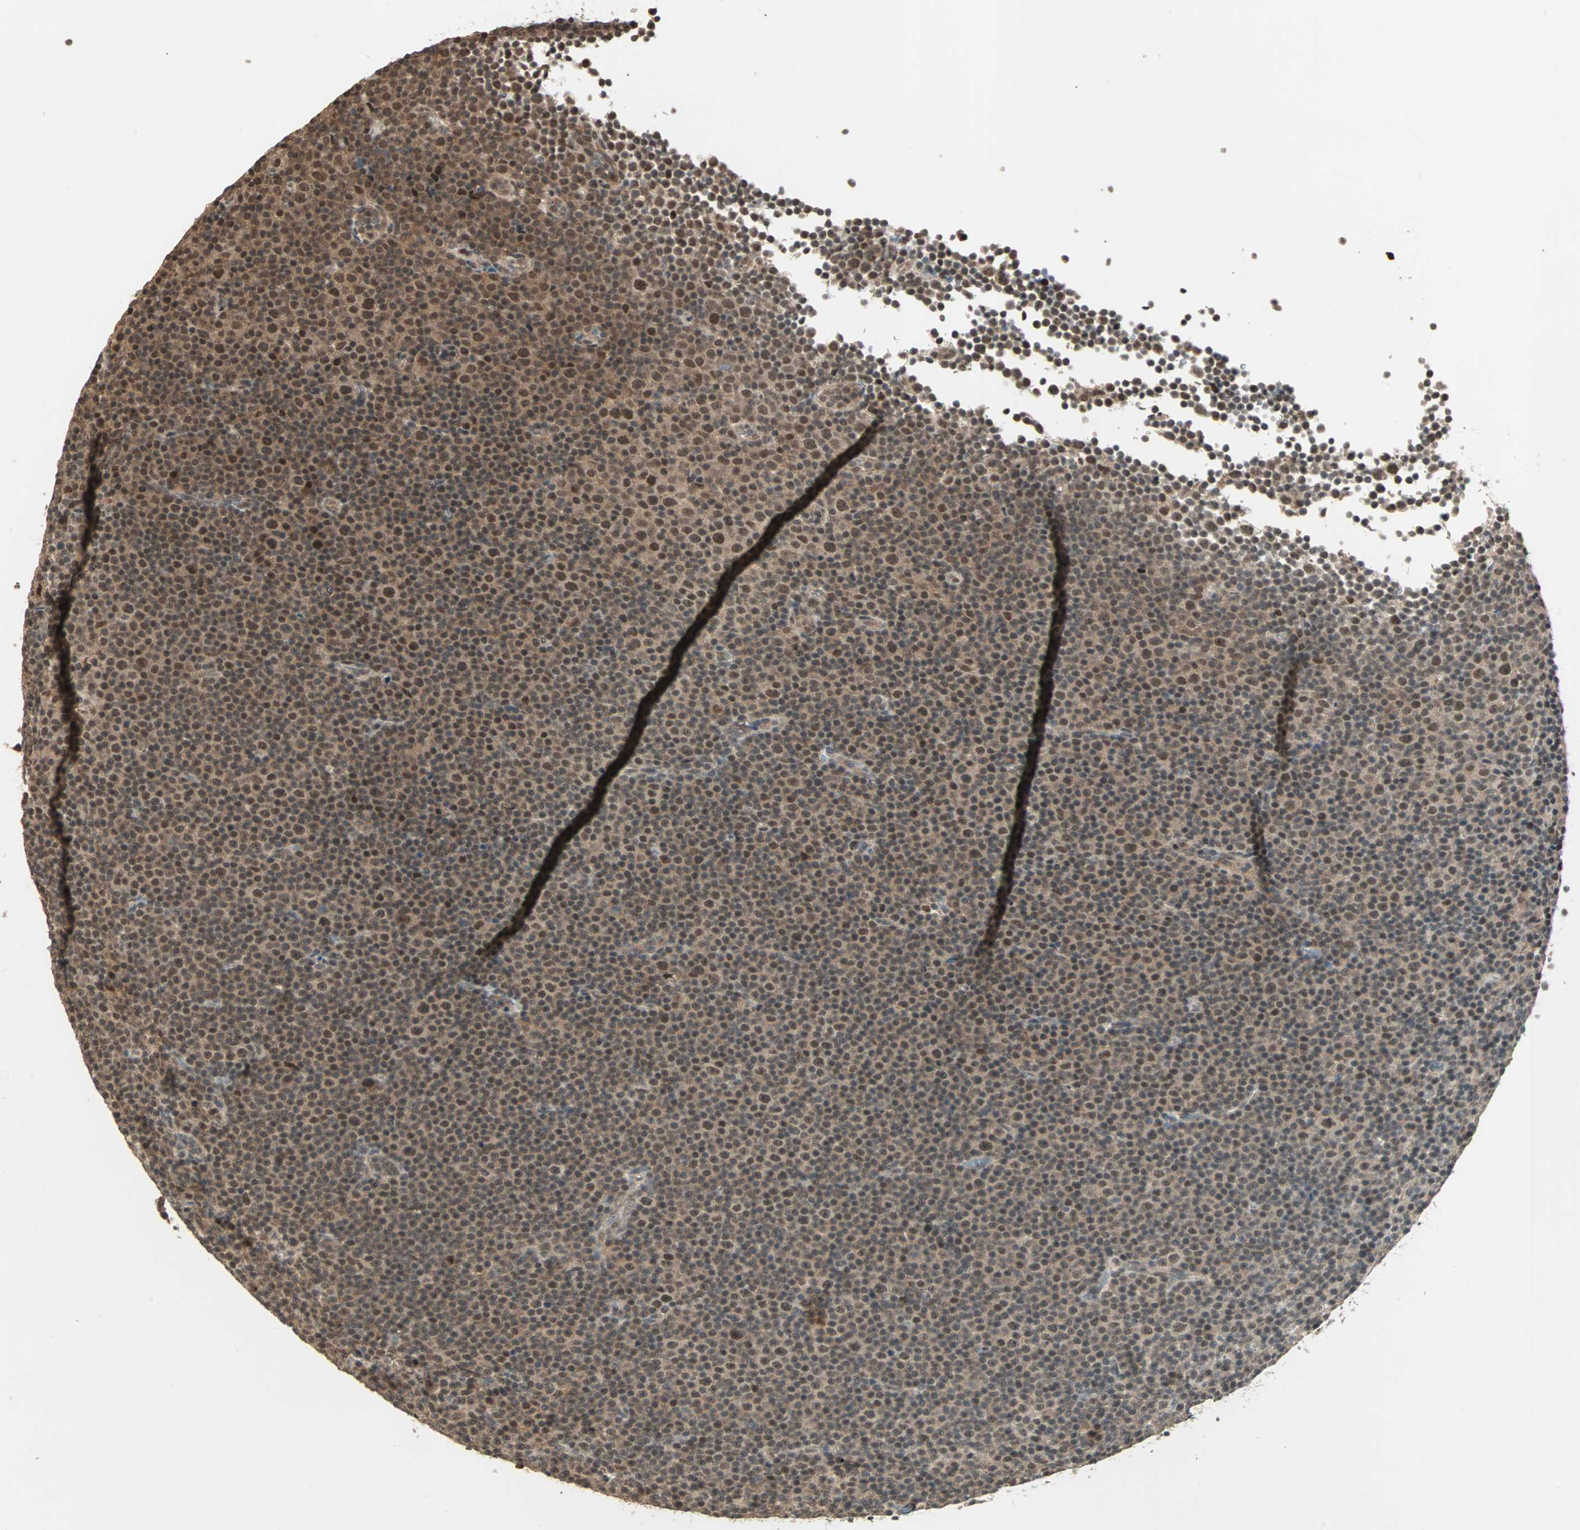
{"staining": {"intensity": "moderate", "quantity": ">75%", "location": "cytoplasmic/membranous,nuclear"}, "tissue": "lymphoma", "cell_type": "Tumor cells", "image_type": "cancer", "snomed": [{"axis": "morphology", "description": "Malignant lymphoma, non-Hodgkin's type, Low grade"}, {"axis": "topography", "description": "Lymph node"}], "caption": "High-power microscopy captured an immunohistochemistry histopathology image of malignant lymphoma, non-Hodgkin's type (low-grade), revealing moderate cytoplasmic/membranous and nuclear staining in approximately >75% of tumor cells. (DAB IHC with brightfield microscopy, high magnification).", "gene": "ZNF701", "patient": {"sex": "female", "age": 67}}